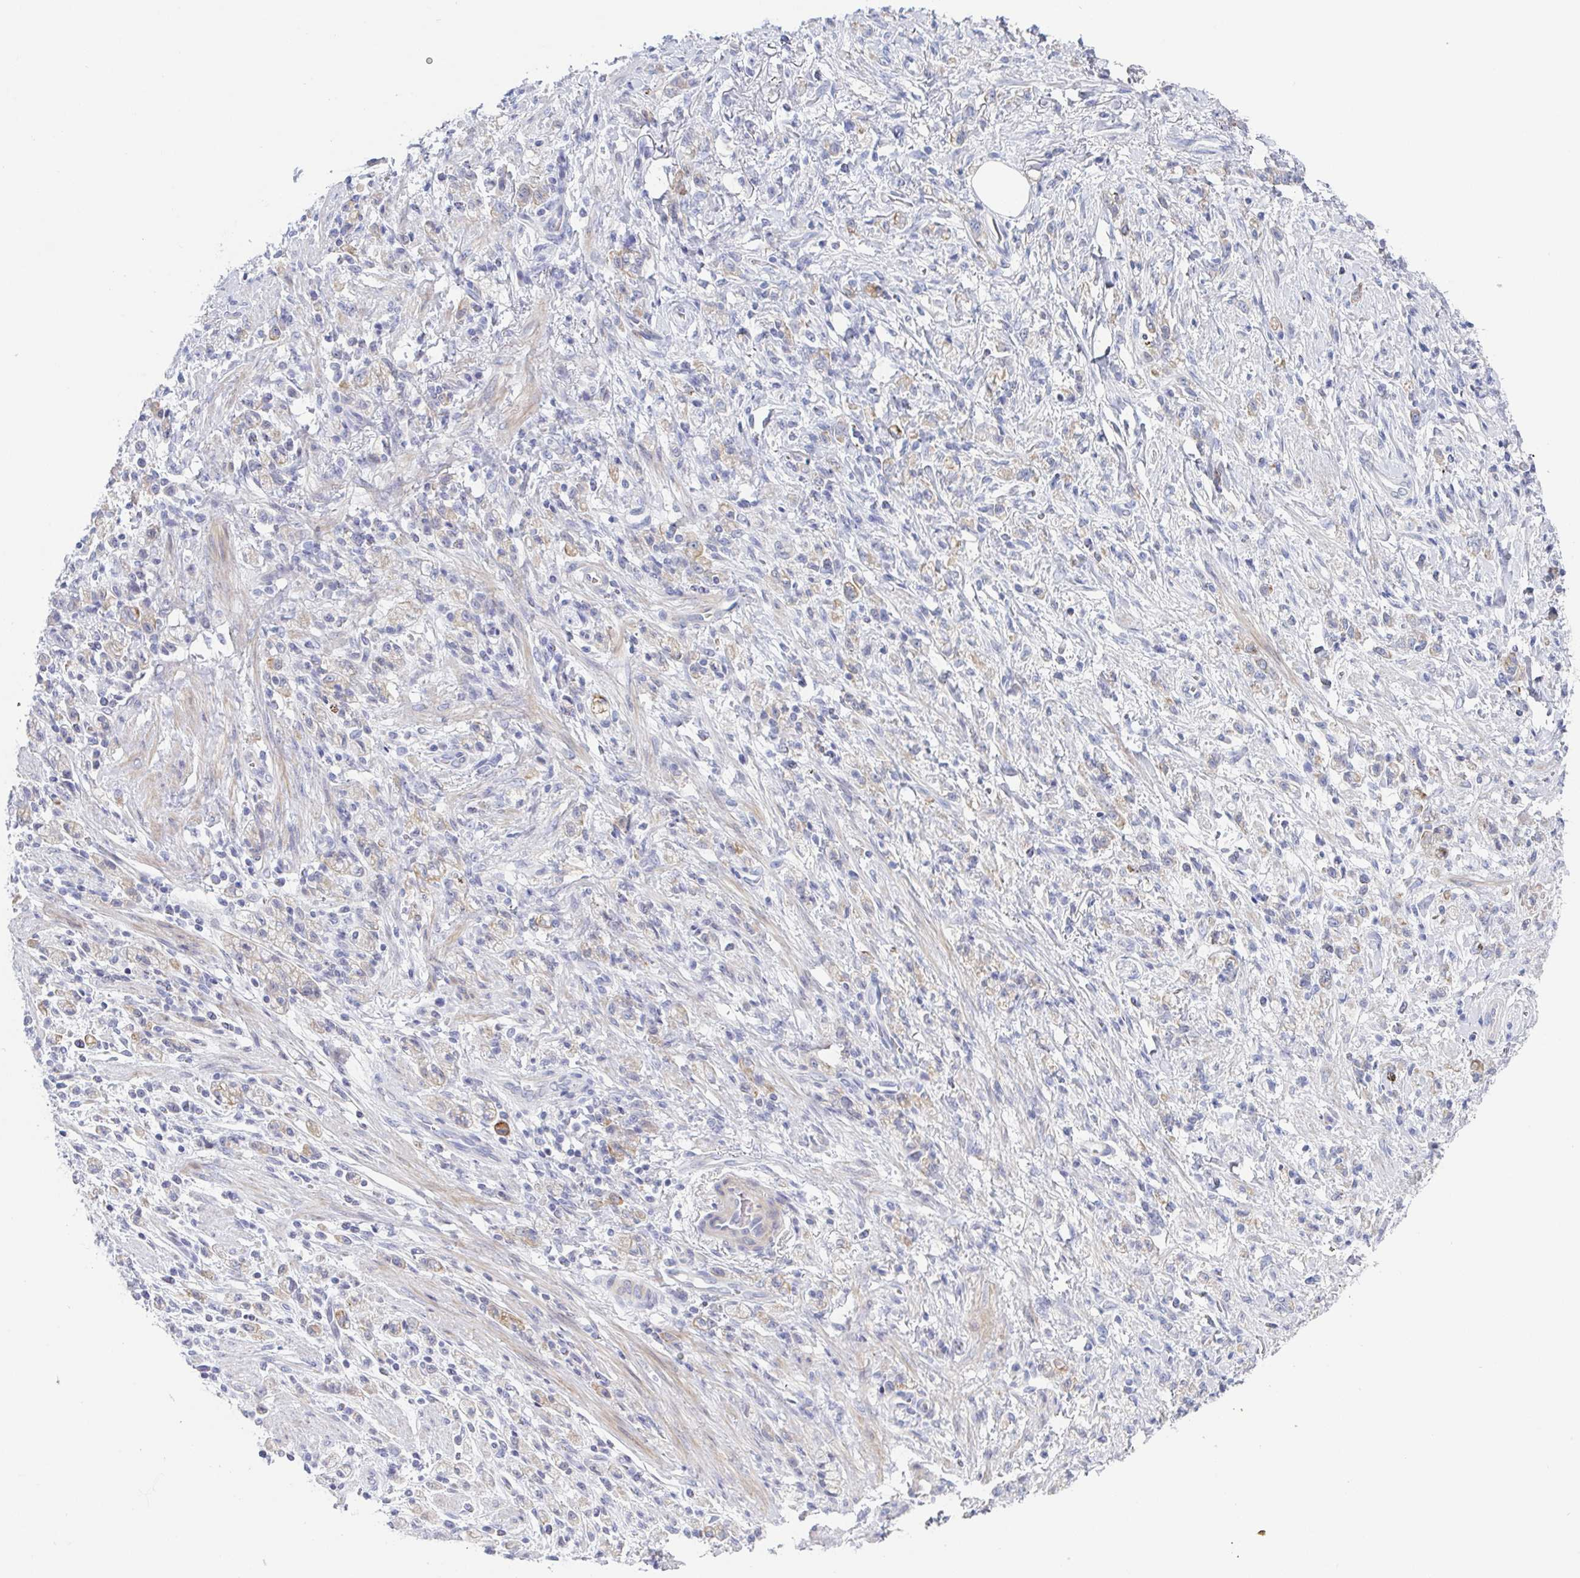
{"staining": {"intensity": "negative", "quantity": "none", "location": "none"}, "tissue": "stomach cancer", "cell_type": "Tumor cells", "image_type": "cancer", "snomed": [{"axis": "morphology", "description": "Adenocarcinoma, NOS"}, {"axis": "topography", "description": "Stomach"}], "caption": "A high-resolution photomicrograph shows immunohistochemistry staining of adenocarcinoma (stomach), which reveals no significant staining in tumor cells.", "gene": "RHOV", "patient": {"sex": "male", "age": 77}}